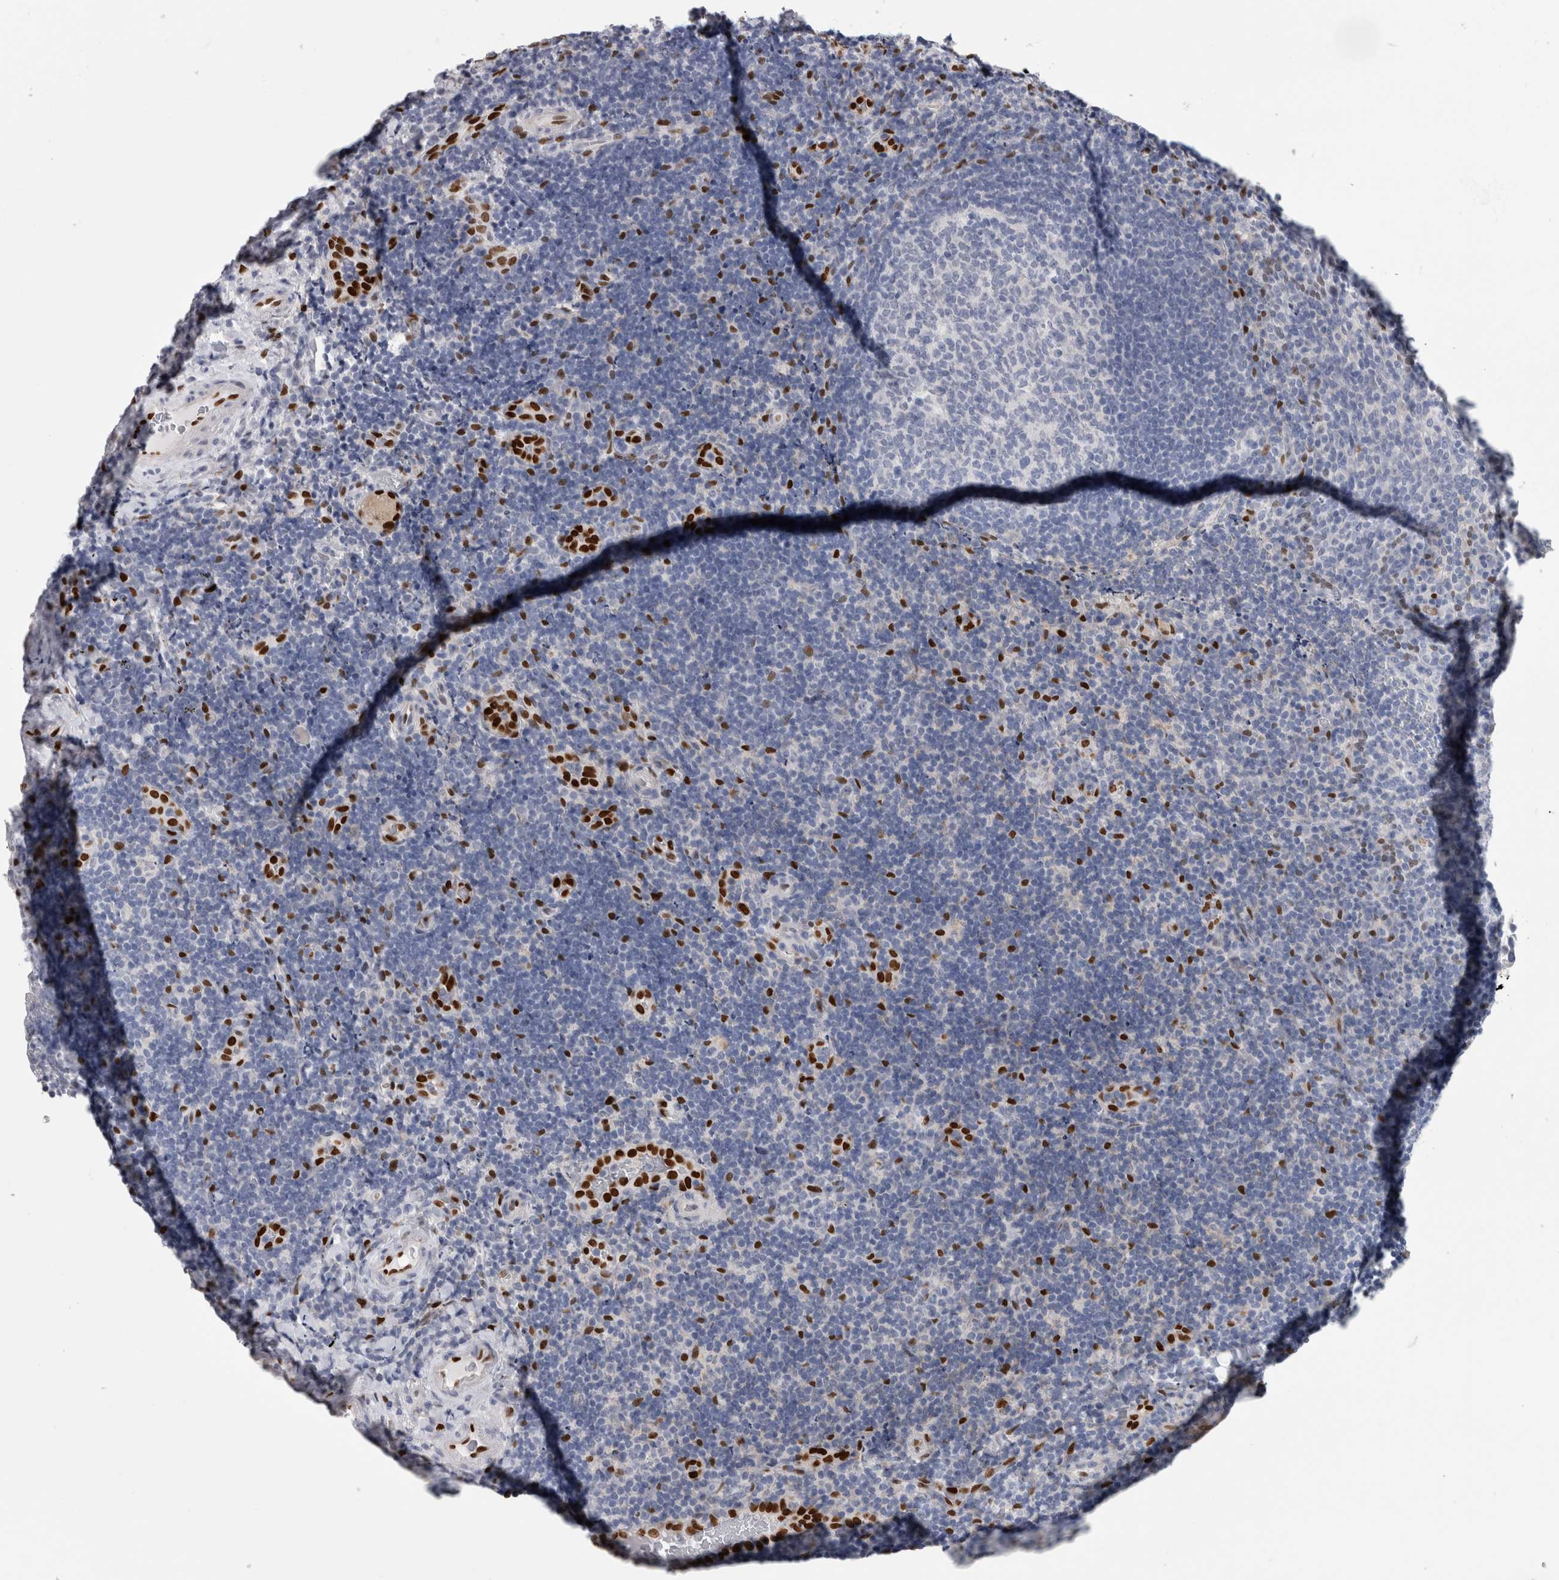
{"staining": {"intensity": "negative", "quantity": "none", "location": "none"}, "tissue": "lymphoma", "cell_type": "Tumor cells", "image_type": "cancer", "snomed": [{"axis": "morphology", "description": "Malignant lymphoma, non-Hodgkin's type, High grade"}, {"axis": "topography", "description": "Tonsil"}], "caption": "A high-resolution histopathology image shows immunohistochemistry (IHC) staining of lymphoma, which displays no significant staining in tumor cells. (Stains: DAB (3,3'-diaminobenzidine) immunohistochemistry (IHC) with hematoxylin counter stain, Microscopy: brightfield microscopy at high magnification).", "gene": "IL33", "patient": {"sex": "female", "age": 36}}